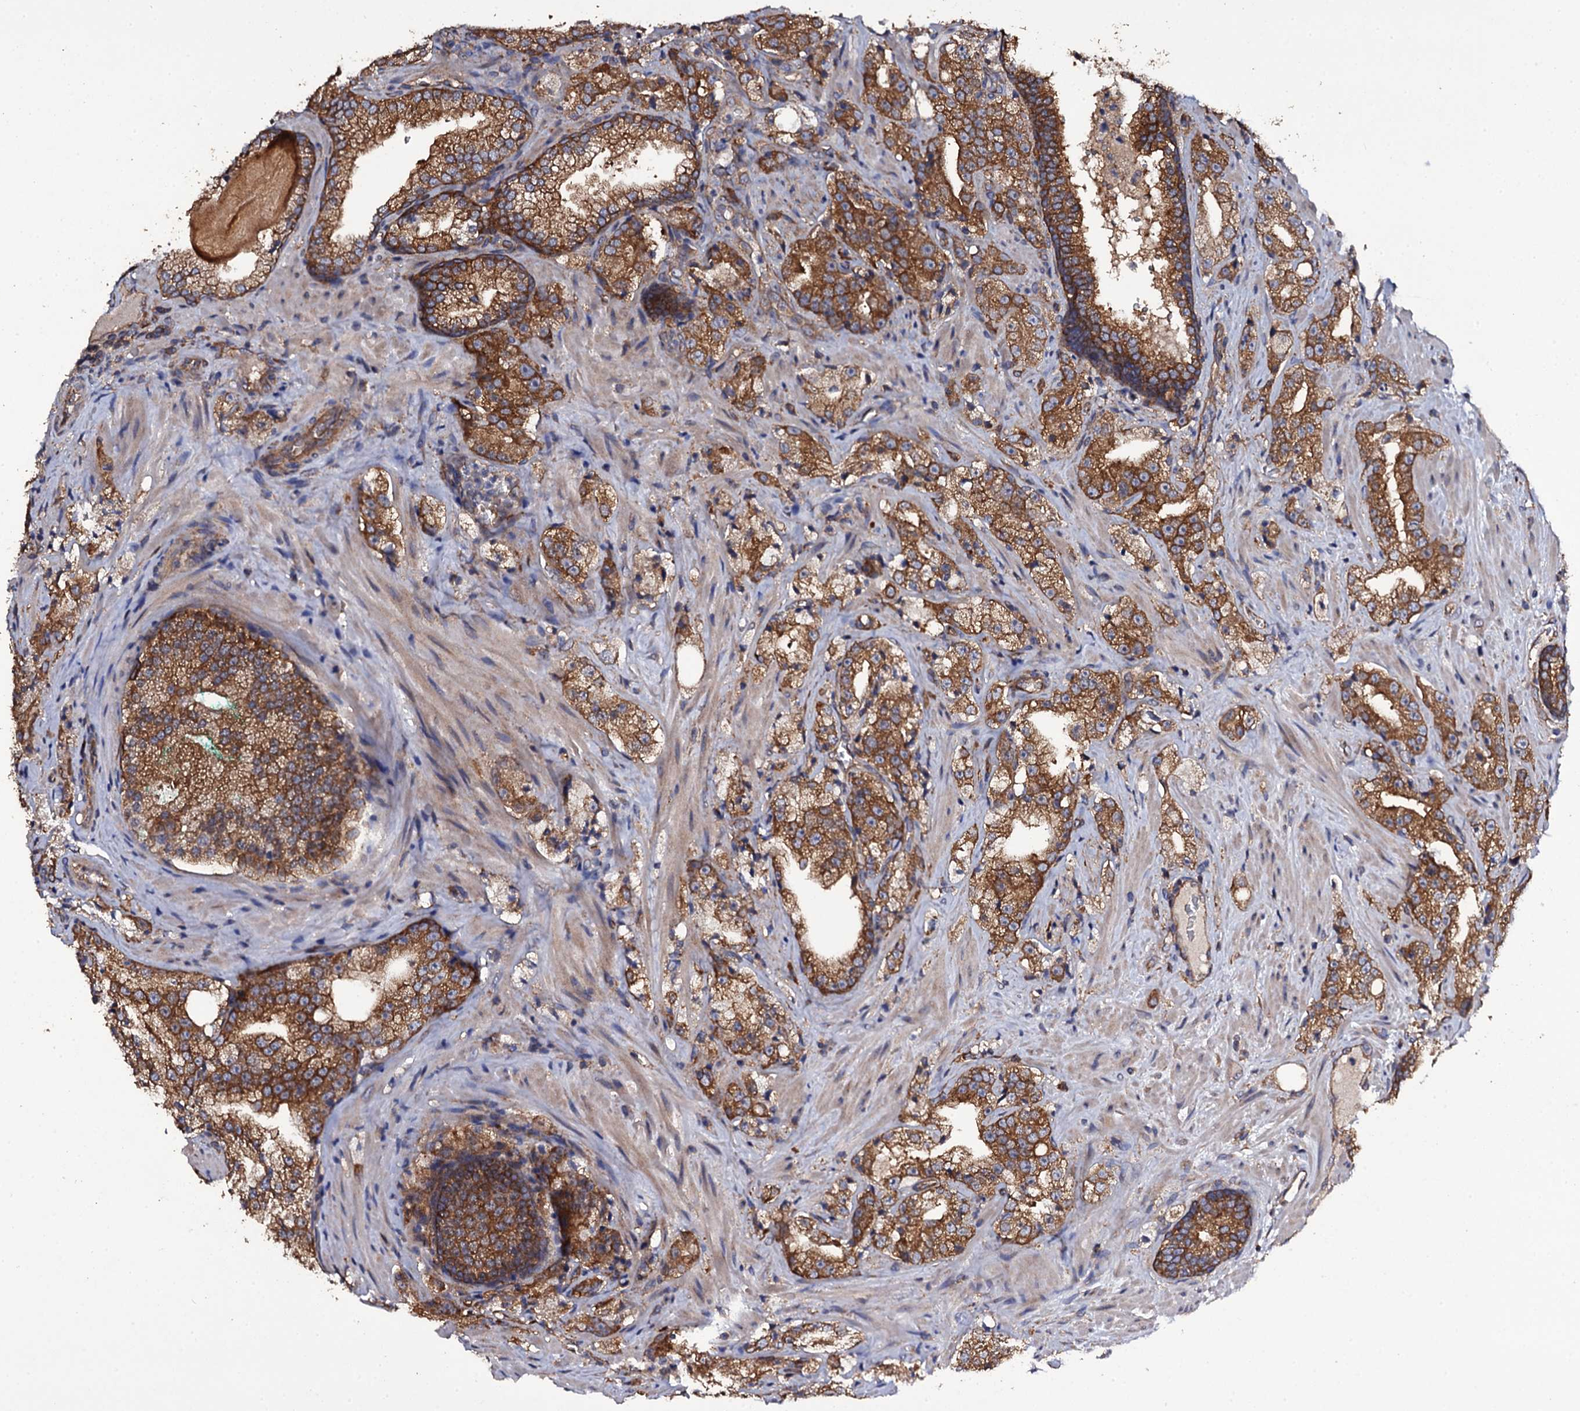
{"staining": {"intensity": "strong", "quantity": ">75%", "location": "cytoplasmic/membranous"}, "tissue": "prostate cancer", "cell_type": "Tumor cells", "image_type": "cancer", "snomed": [{"axis": "morphology", "description": "Adenocarcinoma, High grade"}, {"axis": "topography", "description": "Prostate"}], "caption": "There is high levels of strong cytoplasmic/membranous positivity in tumor cells of prostate cancer (adenocarcinoma (high-grade)), as demonstrated by immunohistochemical staining (brown color).", "gene": "TTC23", "patient": {"sex": "male", "age": 64}}